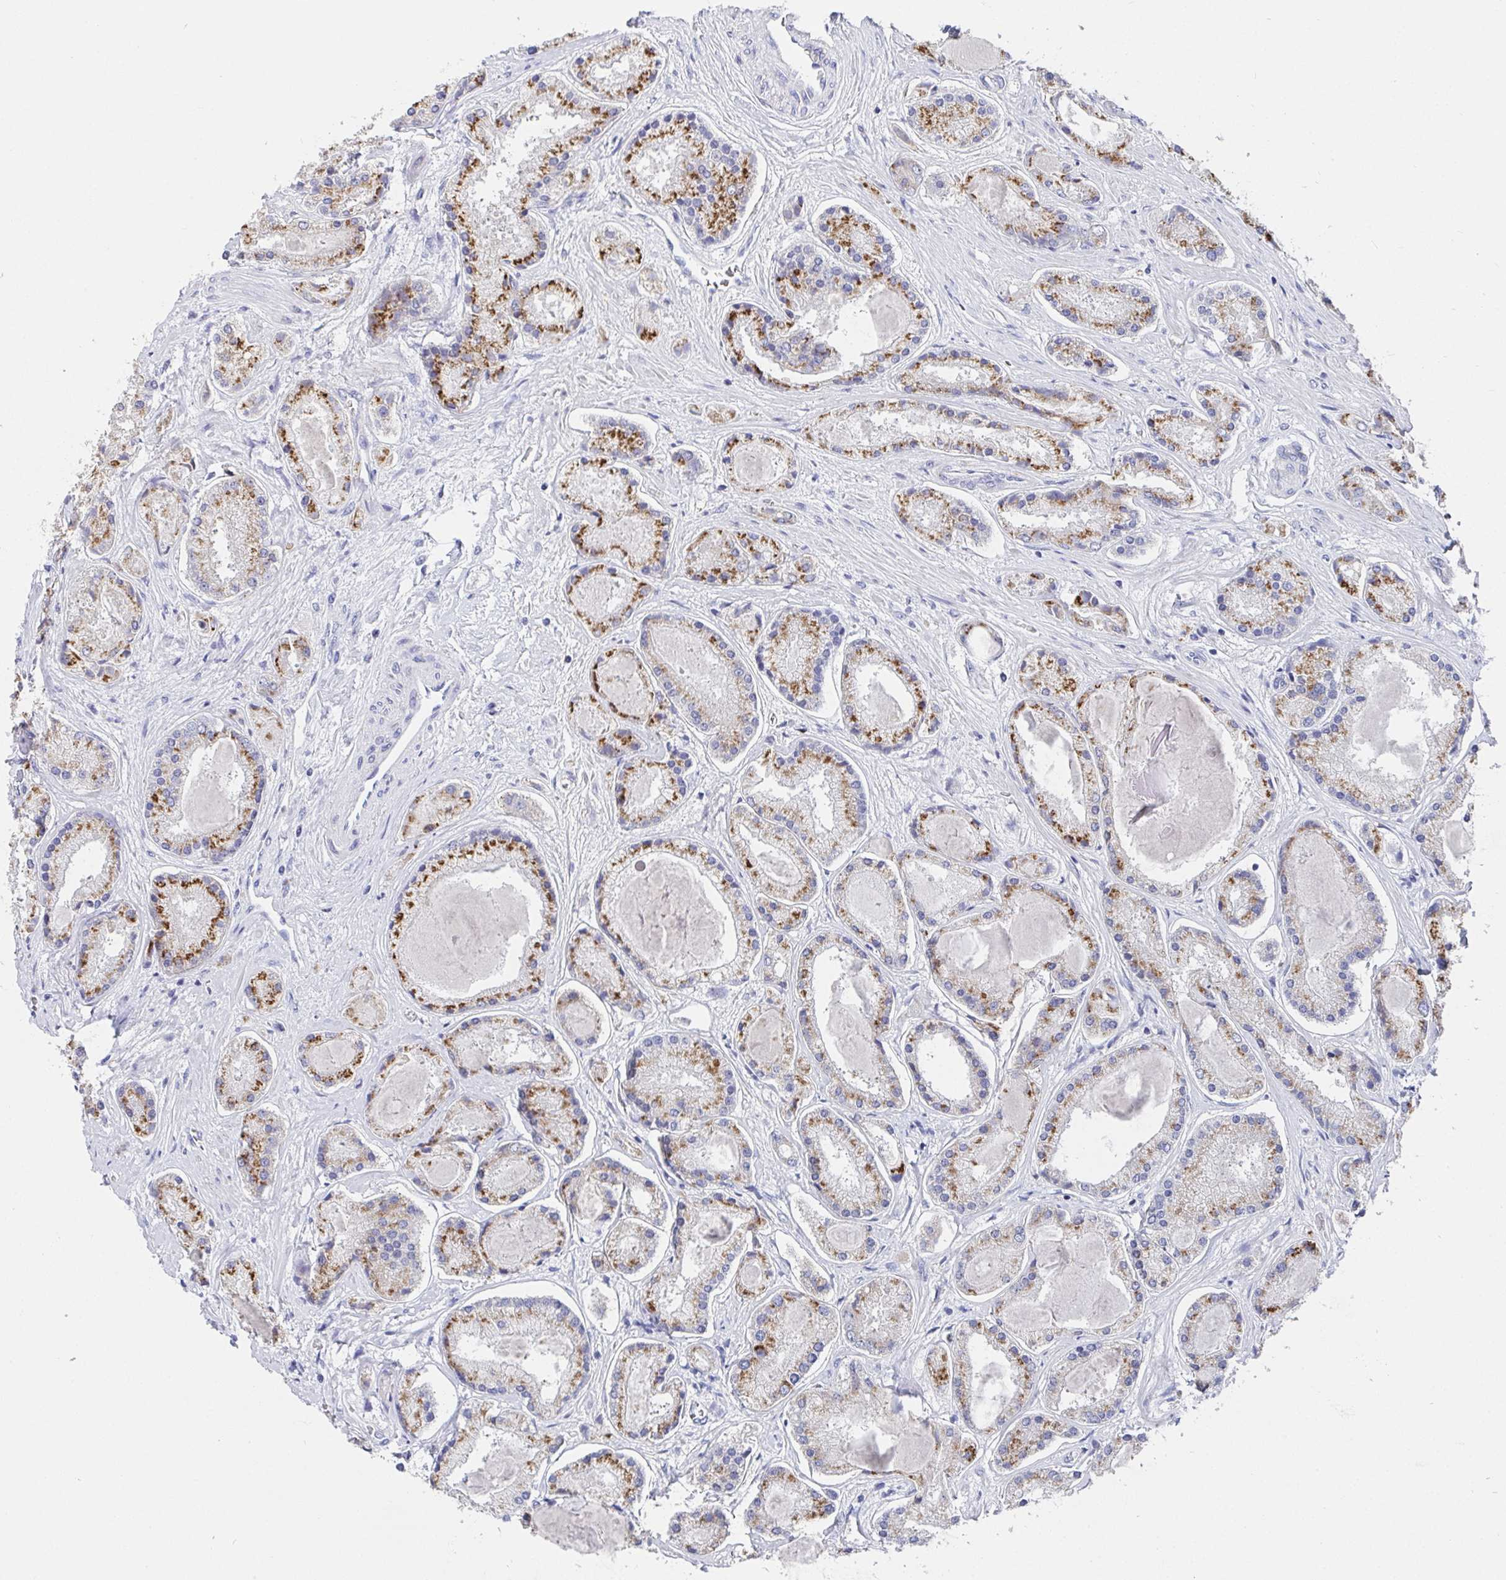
{"staining": {"intensity": "strong", "quantity": "25%-75%", "location": "cytoplasmic/membranous"}, "tissue": "prostate cancer", "cell_type": "Tumor cells", "image_type": "cancer", "snomed": [{"axis": "morphology", "description": "Adenocarcinoma, High grade"}, {"axis": "topography", "description": "Prostate"}], "caption": "Immunohistochemistry (IHC) (DAB) staining of human prostate cancer (high-grade adenocarcinoma) exhibits strong cytoplasmic/membranous protein positivity in about 25%-75% of tumor cells.", "gene": "TAS2R39", "patient": {"sex": "male", "age": 67}}